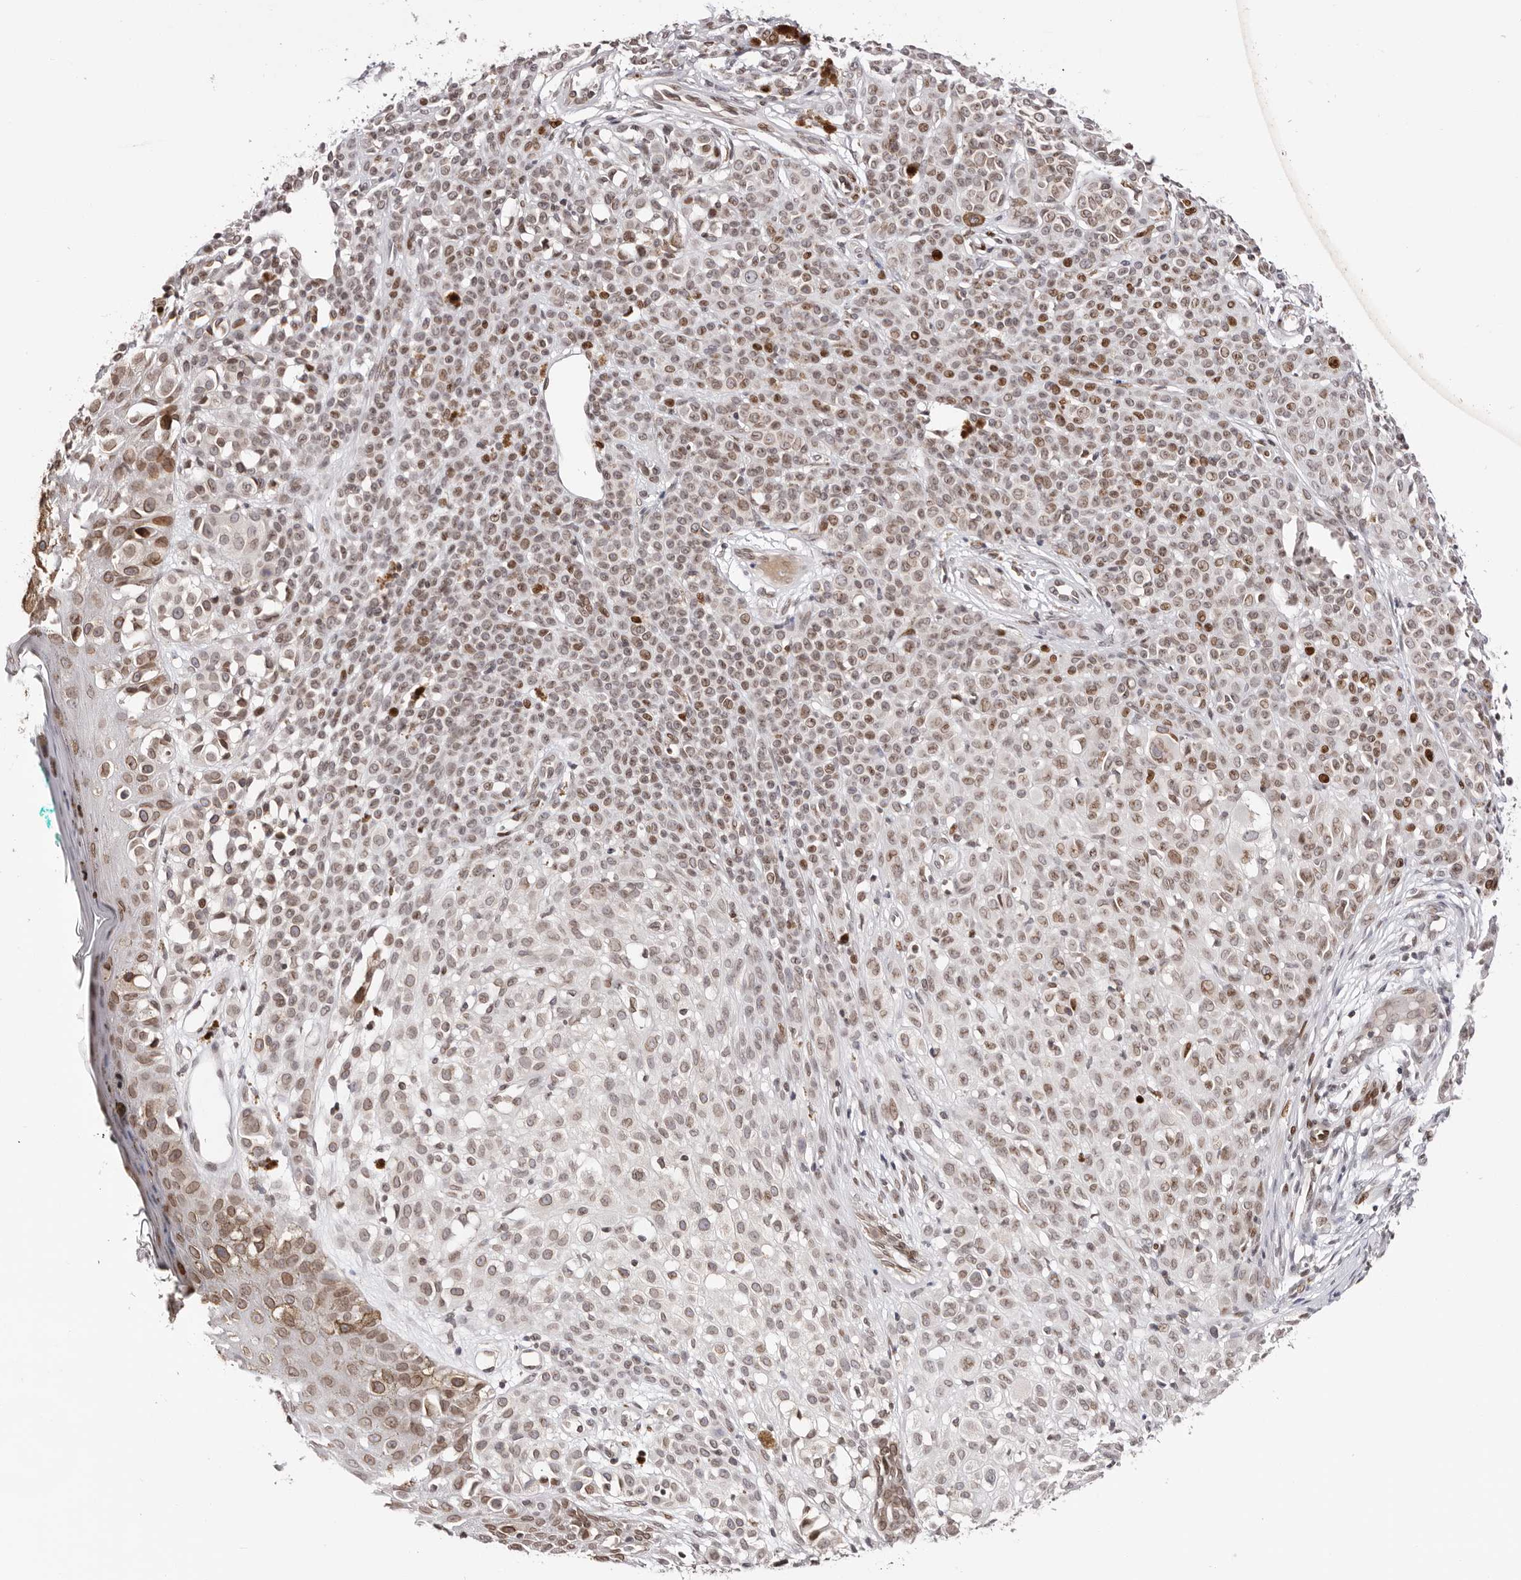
{"staining": {"intensity": "moderate", "quantity": ">75%", "location": "cytoplasmic/membranous,nuclear"}, "tissue": "melanoma", "cell_type": "Tumor cells", "image_type": "cancer", "snomed": [{"axis": "morphology", "description": "Malignant melanoma, NOS"}, {"axis": "topography", "description": "Skin of leg"}], "caption": "IHC photomicrograph of neoplastic tissue: malignant melanoma stained using immunohistochemistry displays medium levels of moderate protein expression localized specifically in the cytoplasmic/membranous and nuclear of tumor cells, appearing as a cytoplasmic/membranous and nuclear brown color.", "gene": "NUP153", "patient": {"sex": "female", "age": 72}}